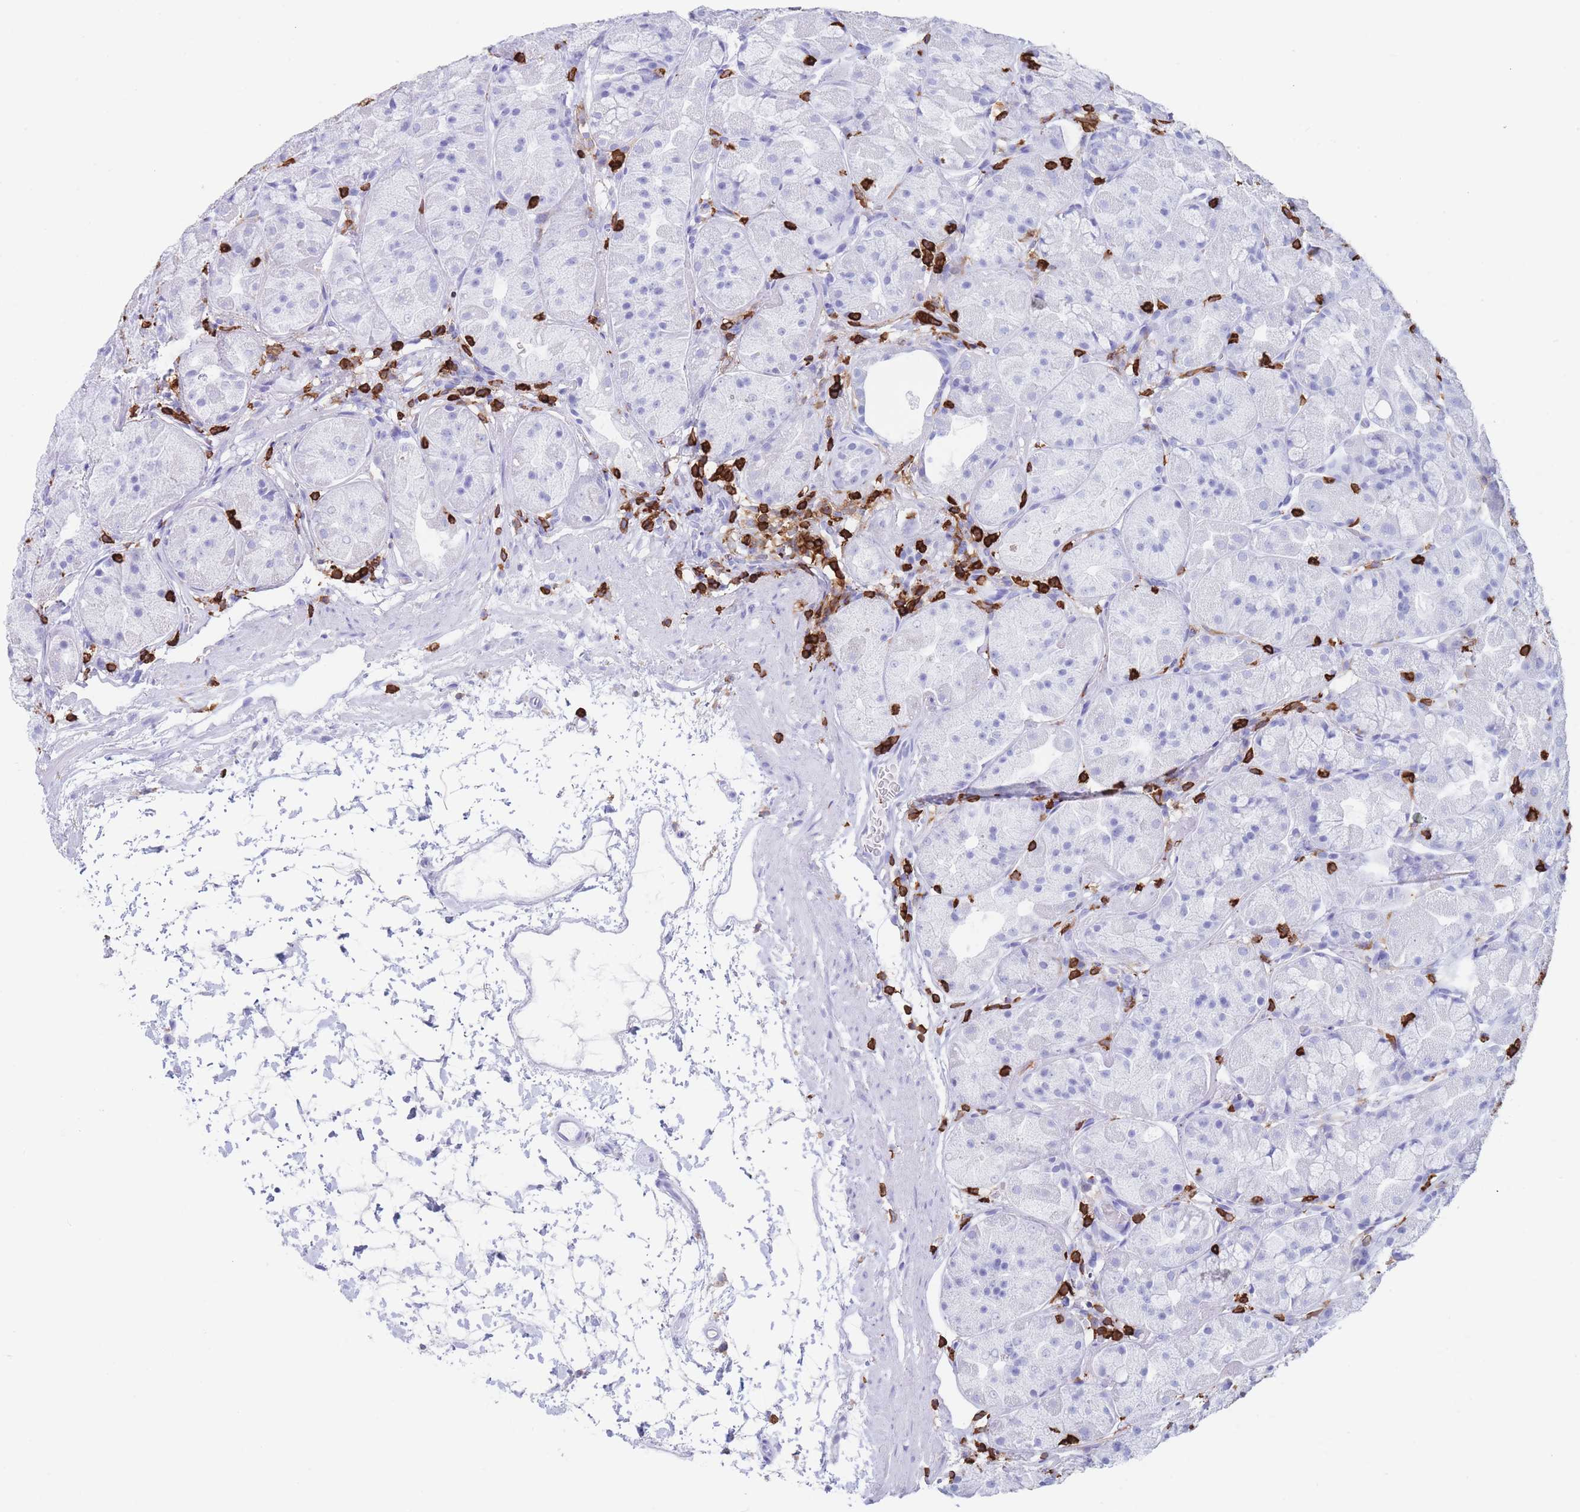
{"staining": {"intensity": "negative", "quantity": "none", "location": "none"}, "tissue": "stomach", "cell_type": "Glandular cells", "image_type": "normal", "snomed": [{"axis": "morphology", "description": "Normal tissue, NOS"}, {"axis": "topography", "description": "Stomach"}], "caption": "Immunohistochemistry (IHC) image of unremarkable human stomach stained for a protein (brown), which shows no staining in glandular cells.", "gene": "CORO1A", "patient": {"sex": "male", "age": 57}}